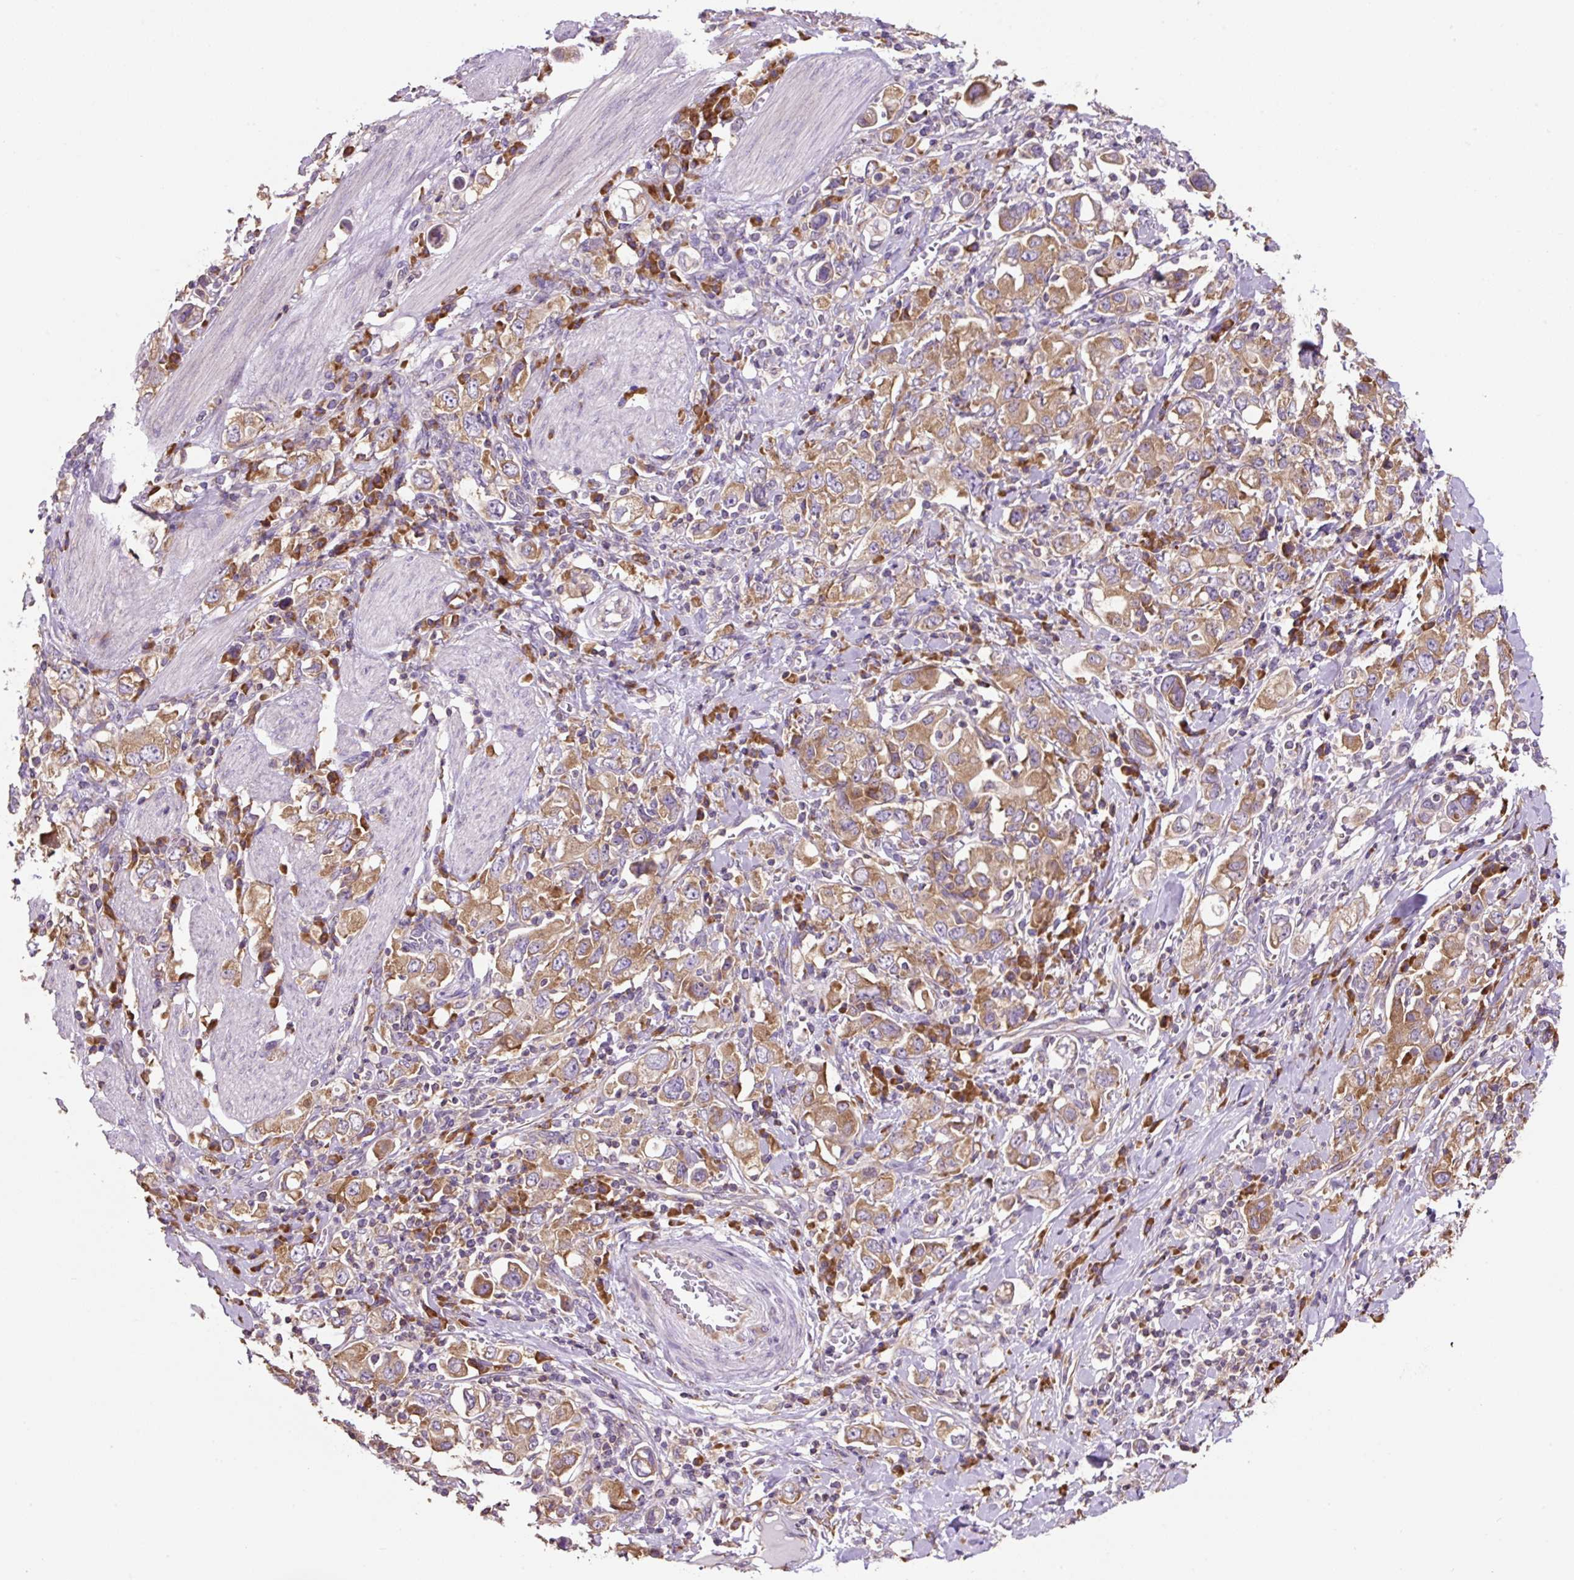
{"staining": {"intensity": "moderate", "quantity": ">75%", "location": "cytoplasmic/membranous"}, "tissue": "stomach cancer", "cell_type": "Tumor cells", "image_type": "cancer", "snomed": [{"axis": "morphology", "description": "Adenocarcinoma, NOS"}, {"axis": "topography", "description": "Stomach, upper"}], "caption": "Tumor cells exhibit medium levels of moderate cytoplasmic/membranous staining in approximately >75% of cells in stomach cancer.", "gene": "RPS23", "patient": {"sex": "male", "age": 62}}